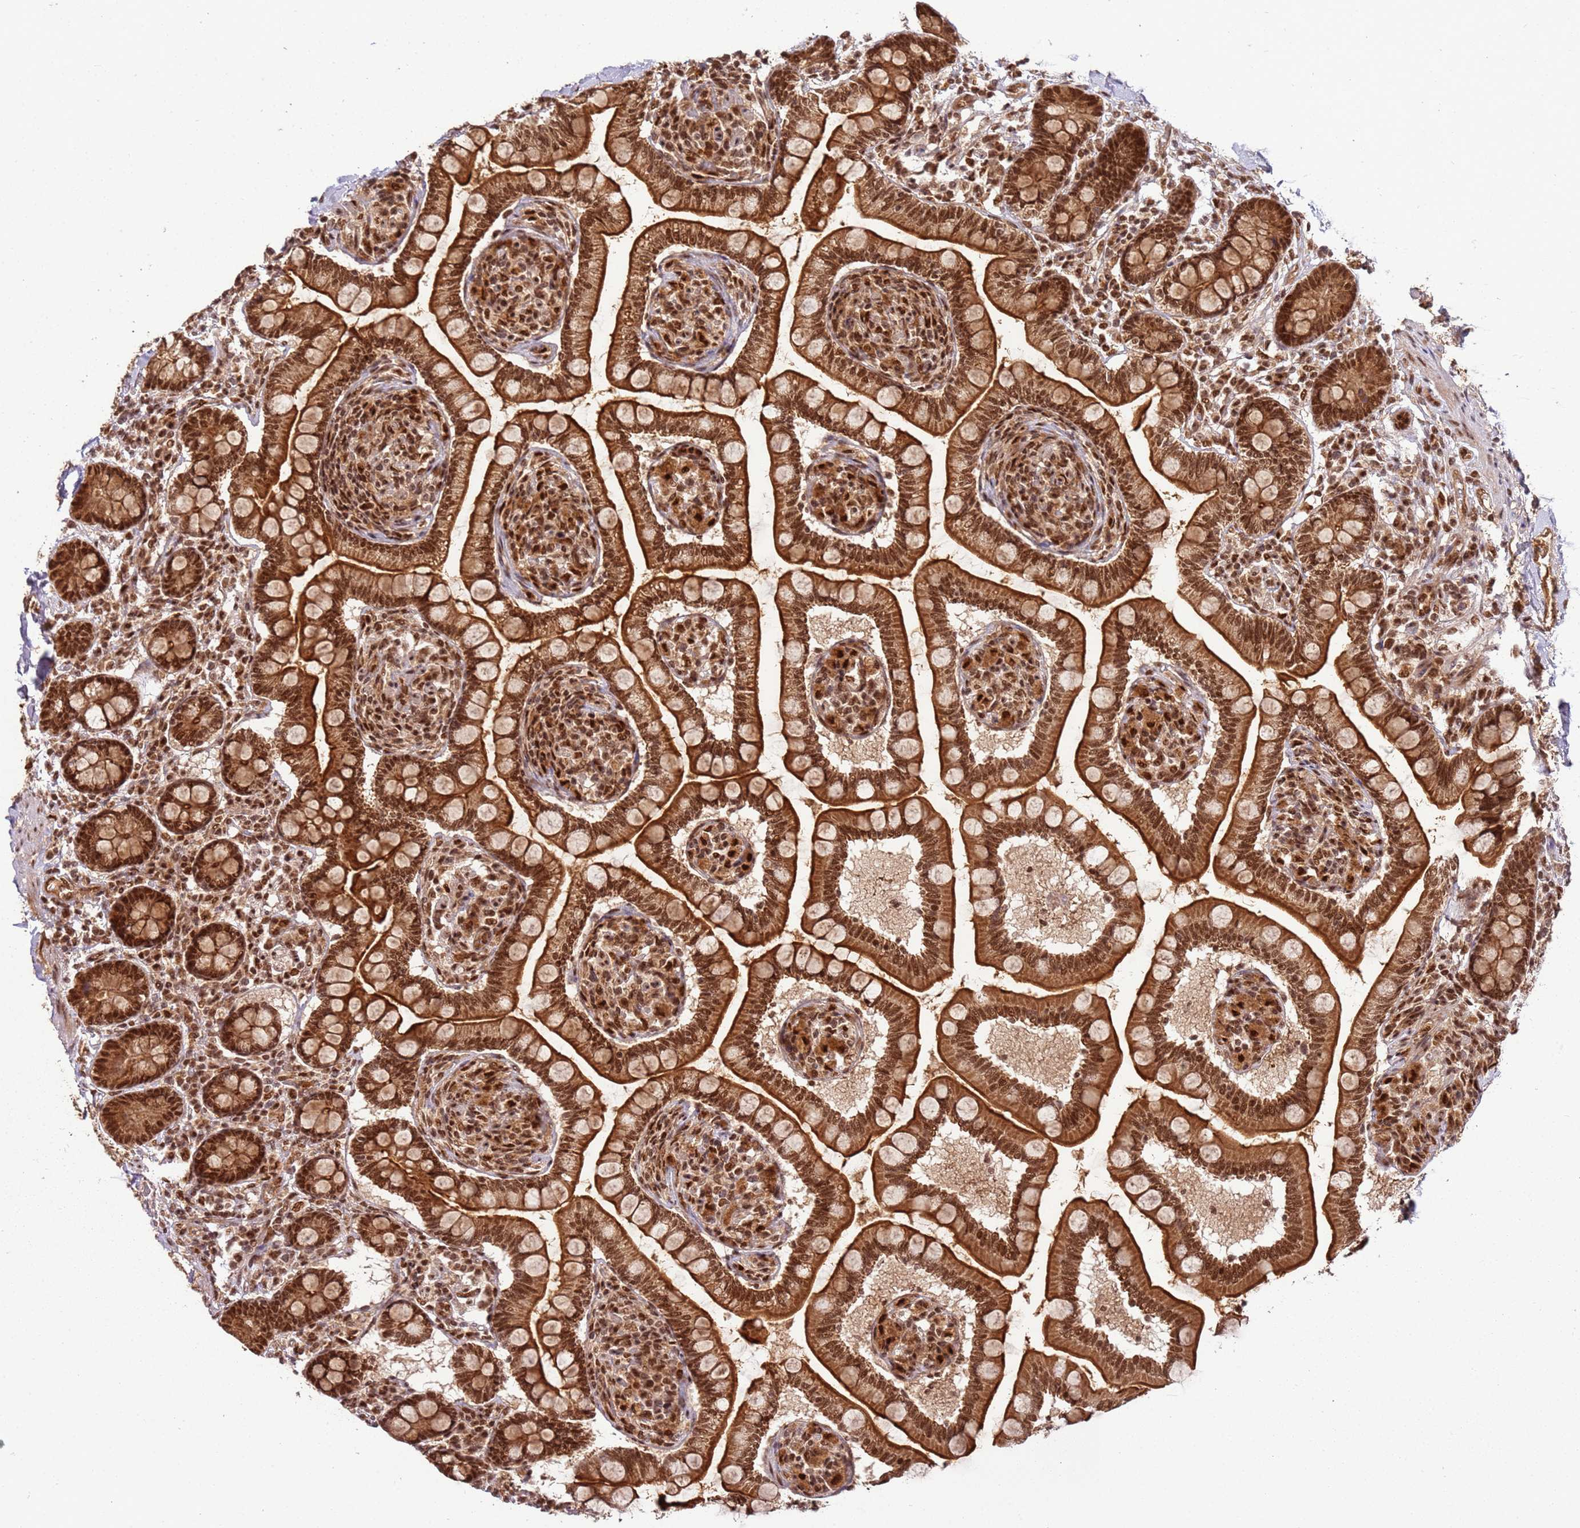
{"staining": {"intensity": "strong", "quantity": ">75%", "location": "cytoplasmic/membranous,nuclear"}, "tissue": "small intestine", "cell_type": "Glandular cells", "image_type": "normal", "snomed": [{"axis": "morphology", "description": "Normal tissue, NOS"}, {"axis": "topography", "description": "Small intestine"}], "caption": "Glandular cells exhibit high levels of strong cytoplasmic/membranous,nuclear staining in about >75% of cells in normal small intestine.", "gene": "XRN2", "patient": {"sex": "female", "age": 64}}